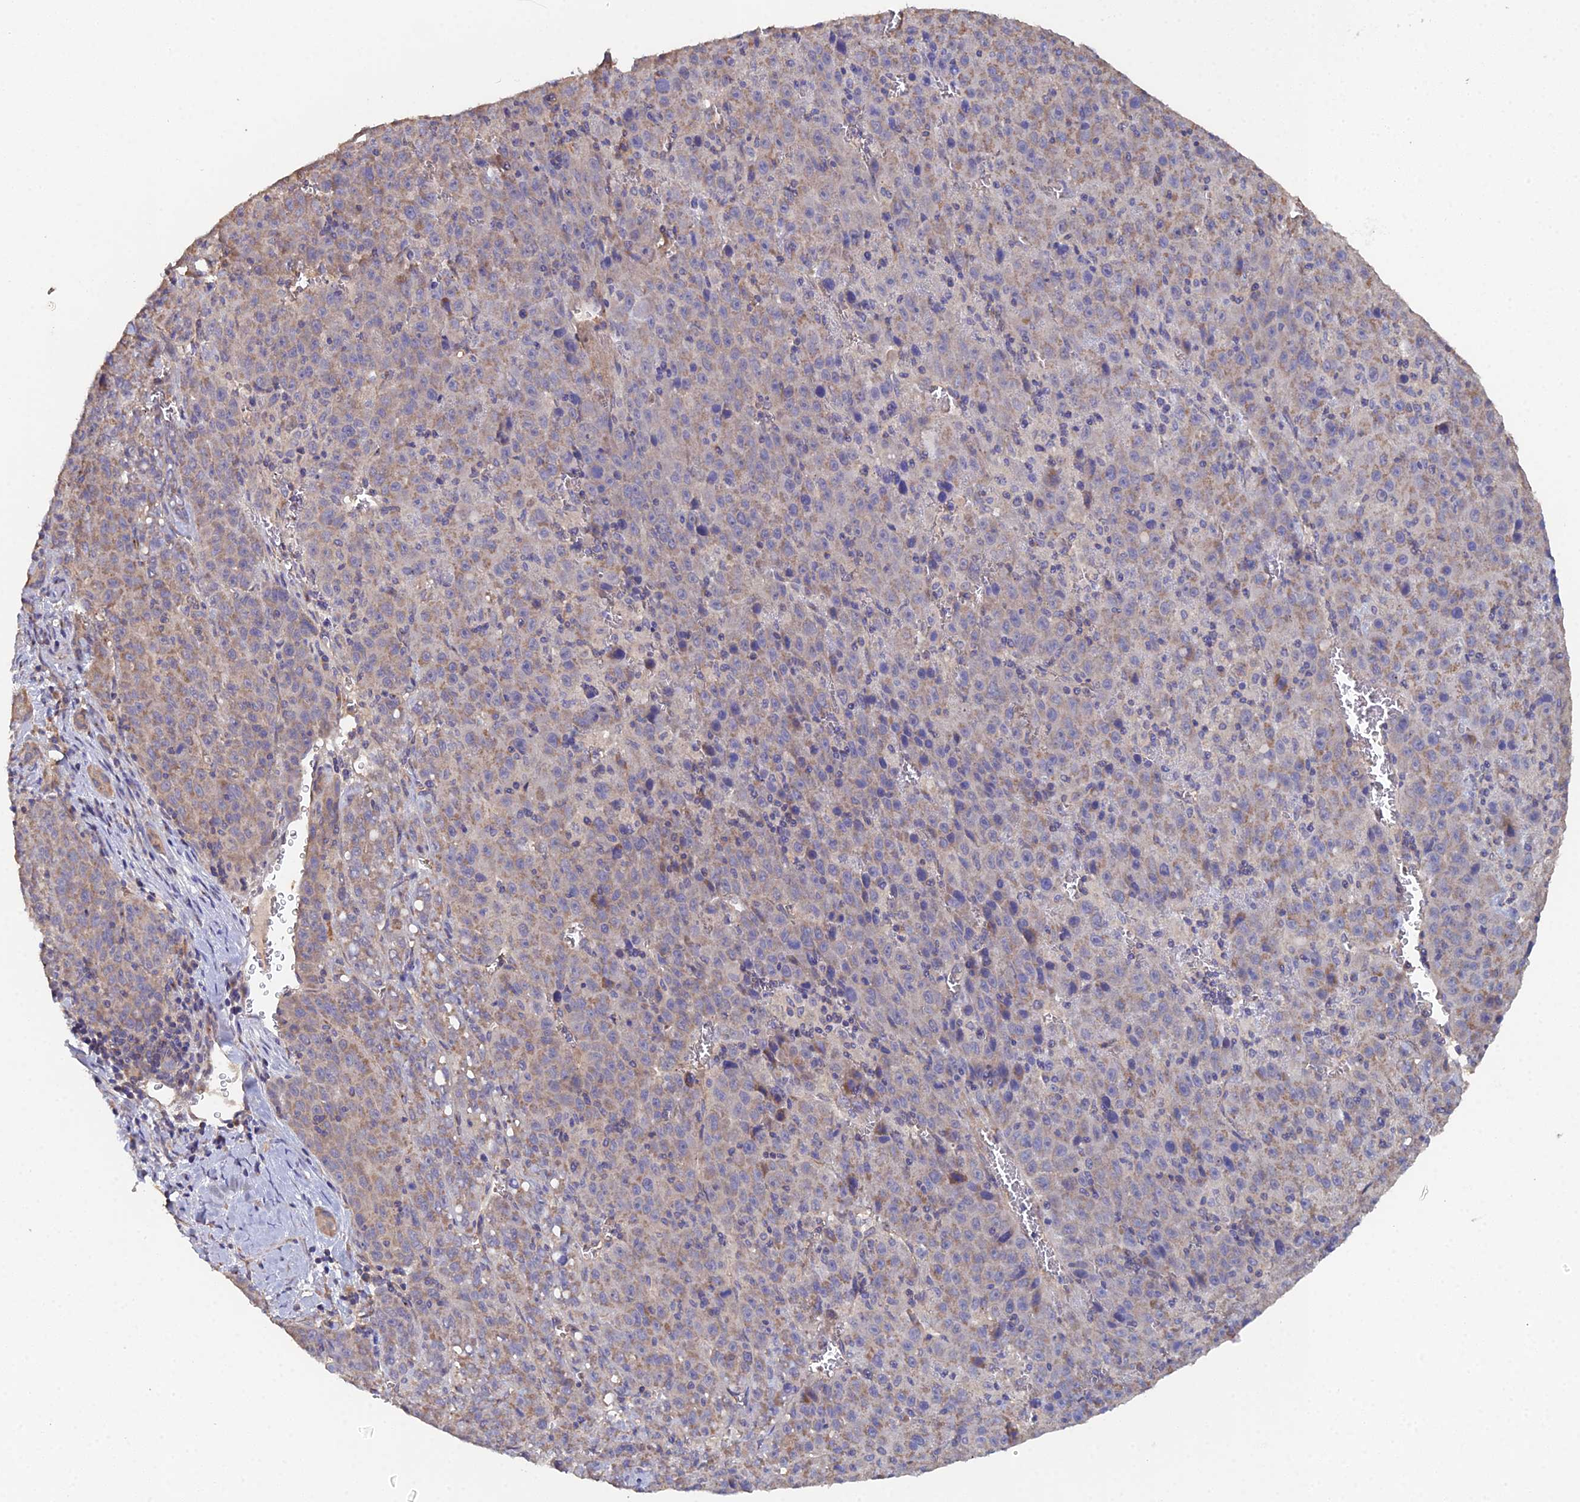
{"staining": {"intensity": "weak", "quantity": "25%-75%", "location": "cytoplasmic/membranous"}, "tissue": "liver cancer", "cell_type": "Tumor cells", "image_type": "cancer", "snomed": [{"axis": "morphology", "description": "Carcinoma, Hepatocellular, NOS"}, {"axis": "topography", "description": "Liver"}], "caption": "Immunohistochemistry of liver cancer shows low levels of weak cytoplasmic/membranous expression in about 25%-75% of tumor cells.", "gene": "SPANXN4", "patient": {"sex": "female", "age": 53}}